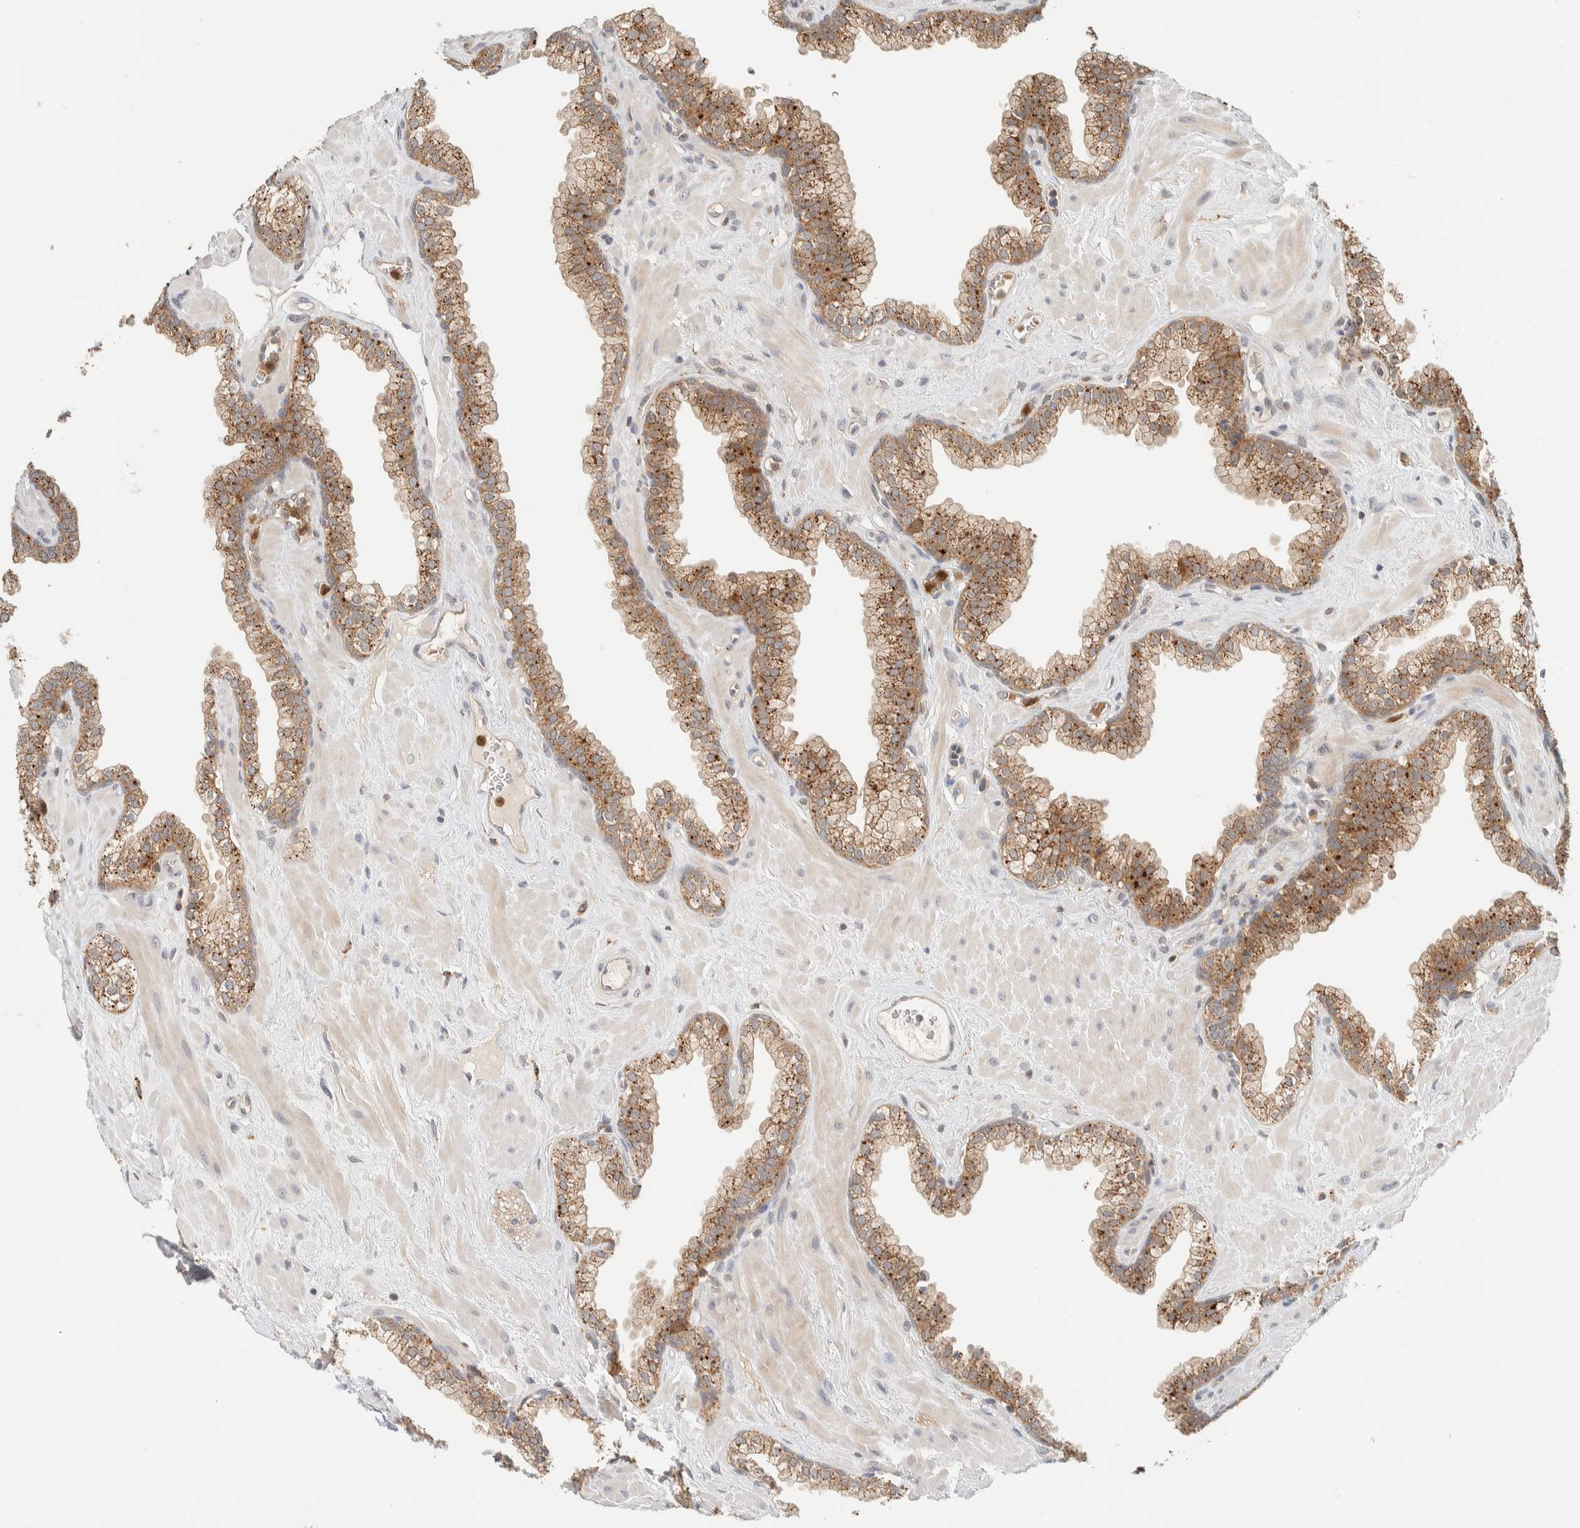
{"staining": {"intensity": "strong", "quantity": "25%-75%", "location": "cytoplasmic/membranous"}, "tissue": "prostate", "cell_type": "Glandular cells", "image_type": "normal", "snomed": [{"axis": "morphology", "description": "Normal tissue, NOS"}, {"axis": "morphology", "description": "Urothelial carcinoma, Low grade"}, {"axis": "topography", "description": "Urinary bladder"}, {"axis": "topography", "description": "Prostate"}], "caption": "Immunohistochemistry (IHC) of normal human prostate reveals high levels of strong cytoplasmic/membranous positivity in approximately 25%-75% of glandular cells.", "gene": "GCLM", "patient": {"sex": "male", "age": 60}}